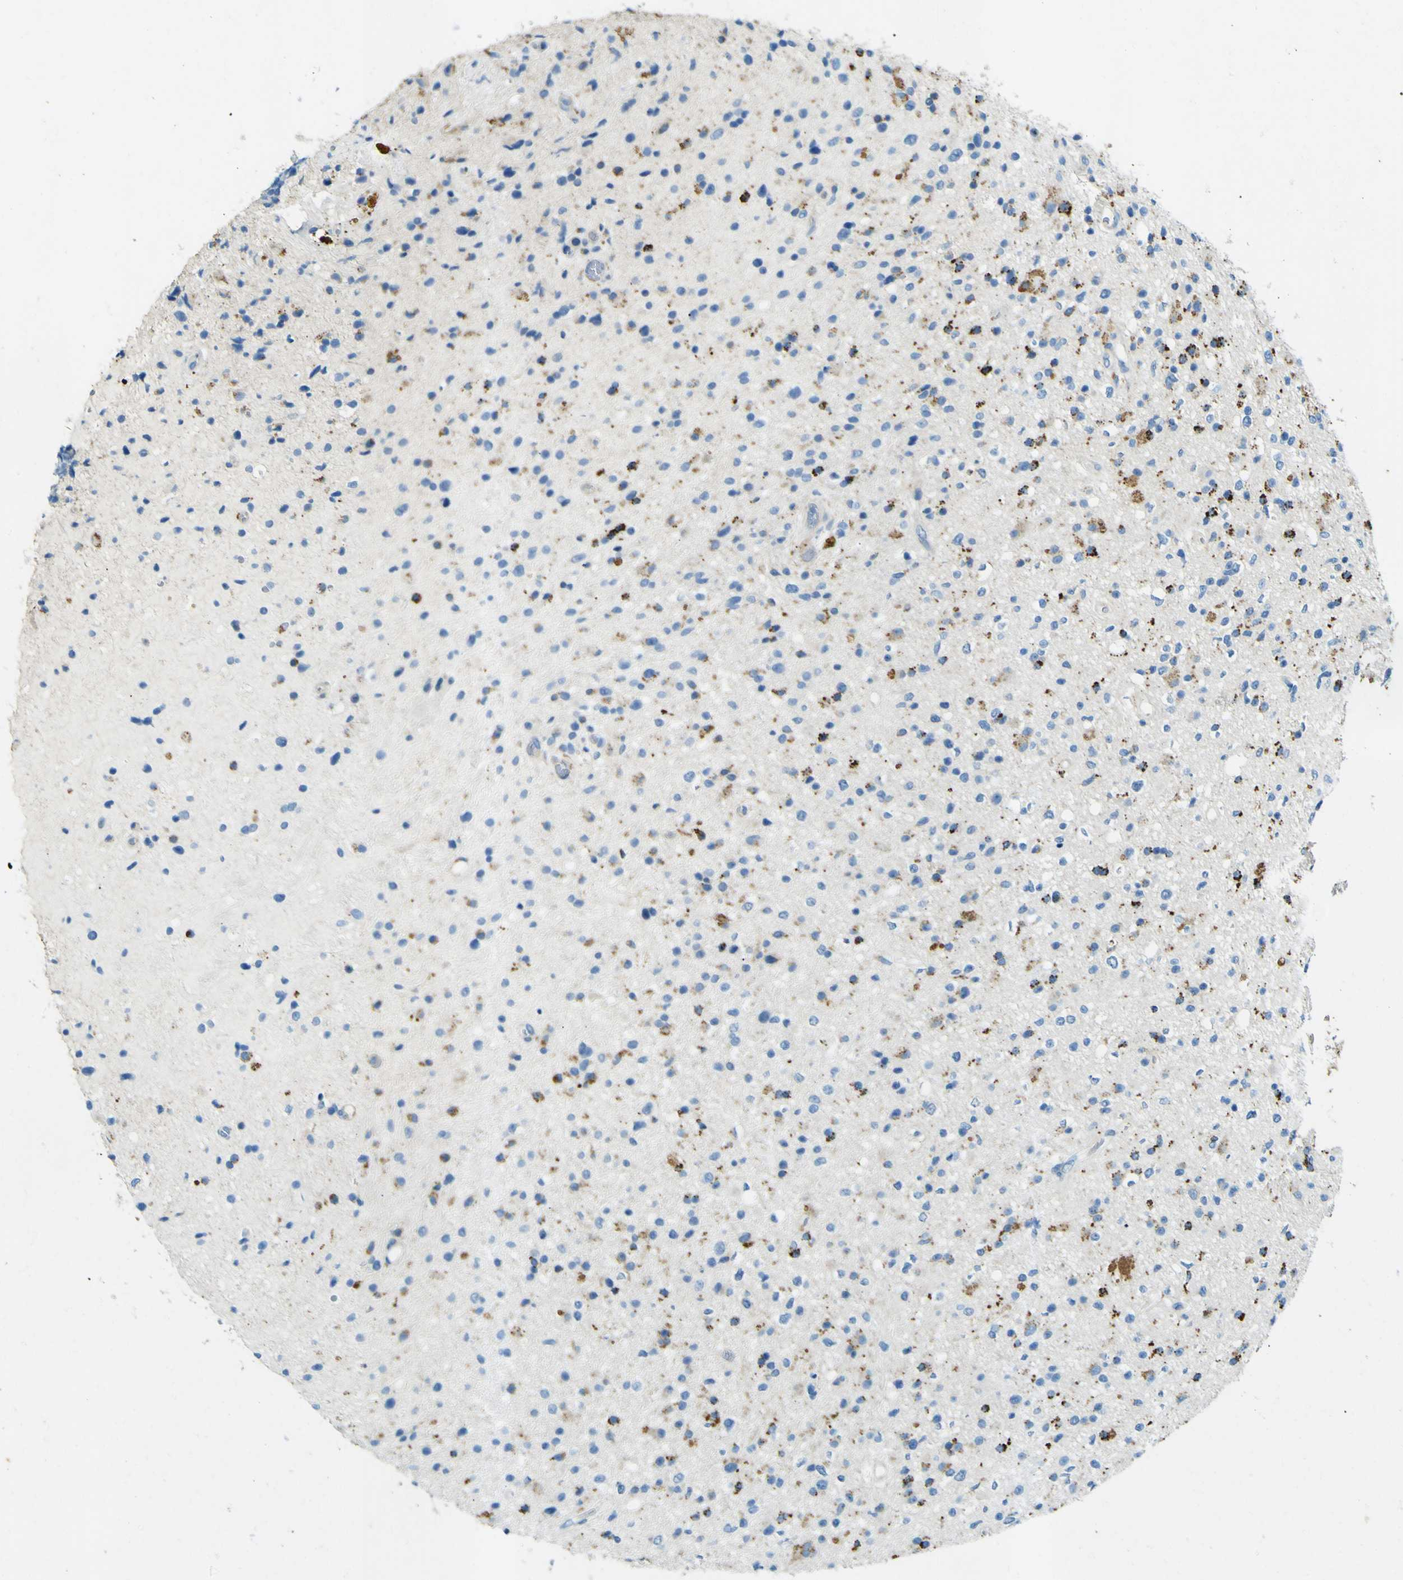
{"staining": {"intensity": "strong", "quantity": "<25%", "location": "cytoplasmic/membranous"}, "tissue": "glioma", "cell_type": "Tumor cells", "image_type": "cancer", "snomed": [{"axis": "morphology", "description": "Glioma, malignant, High grade"}, {"axis": "topography", "description": "Brain"}], "caption": "An image of malignant high-grade glioma stained for a protein reveals strong cytoplasmic/membranous brown staining in tumor cells. (Brightfield microscopy of DAB IHC at high magnification).", "gene": "PDE9A", "patient": {"sex": "male", "age": 33}}